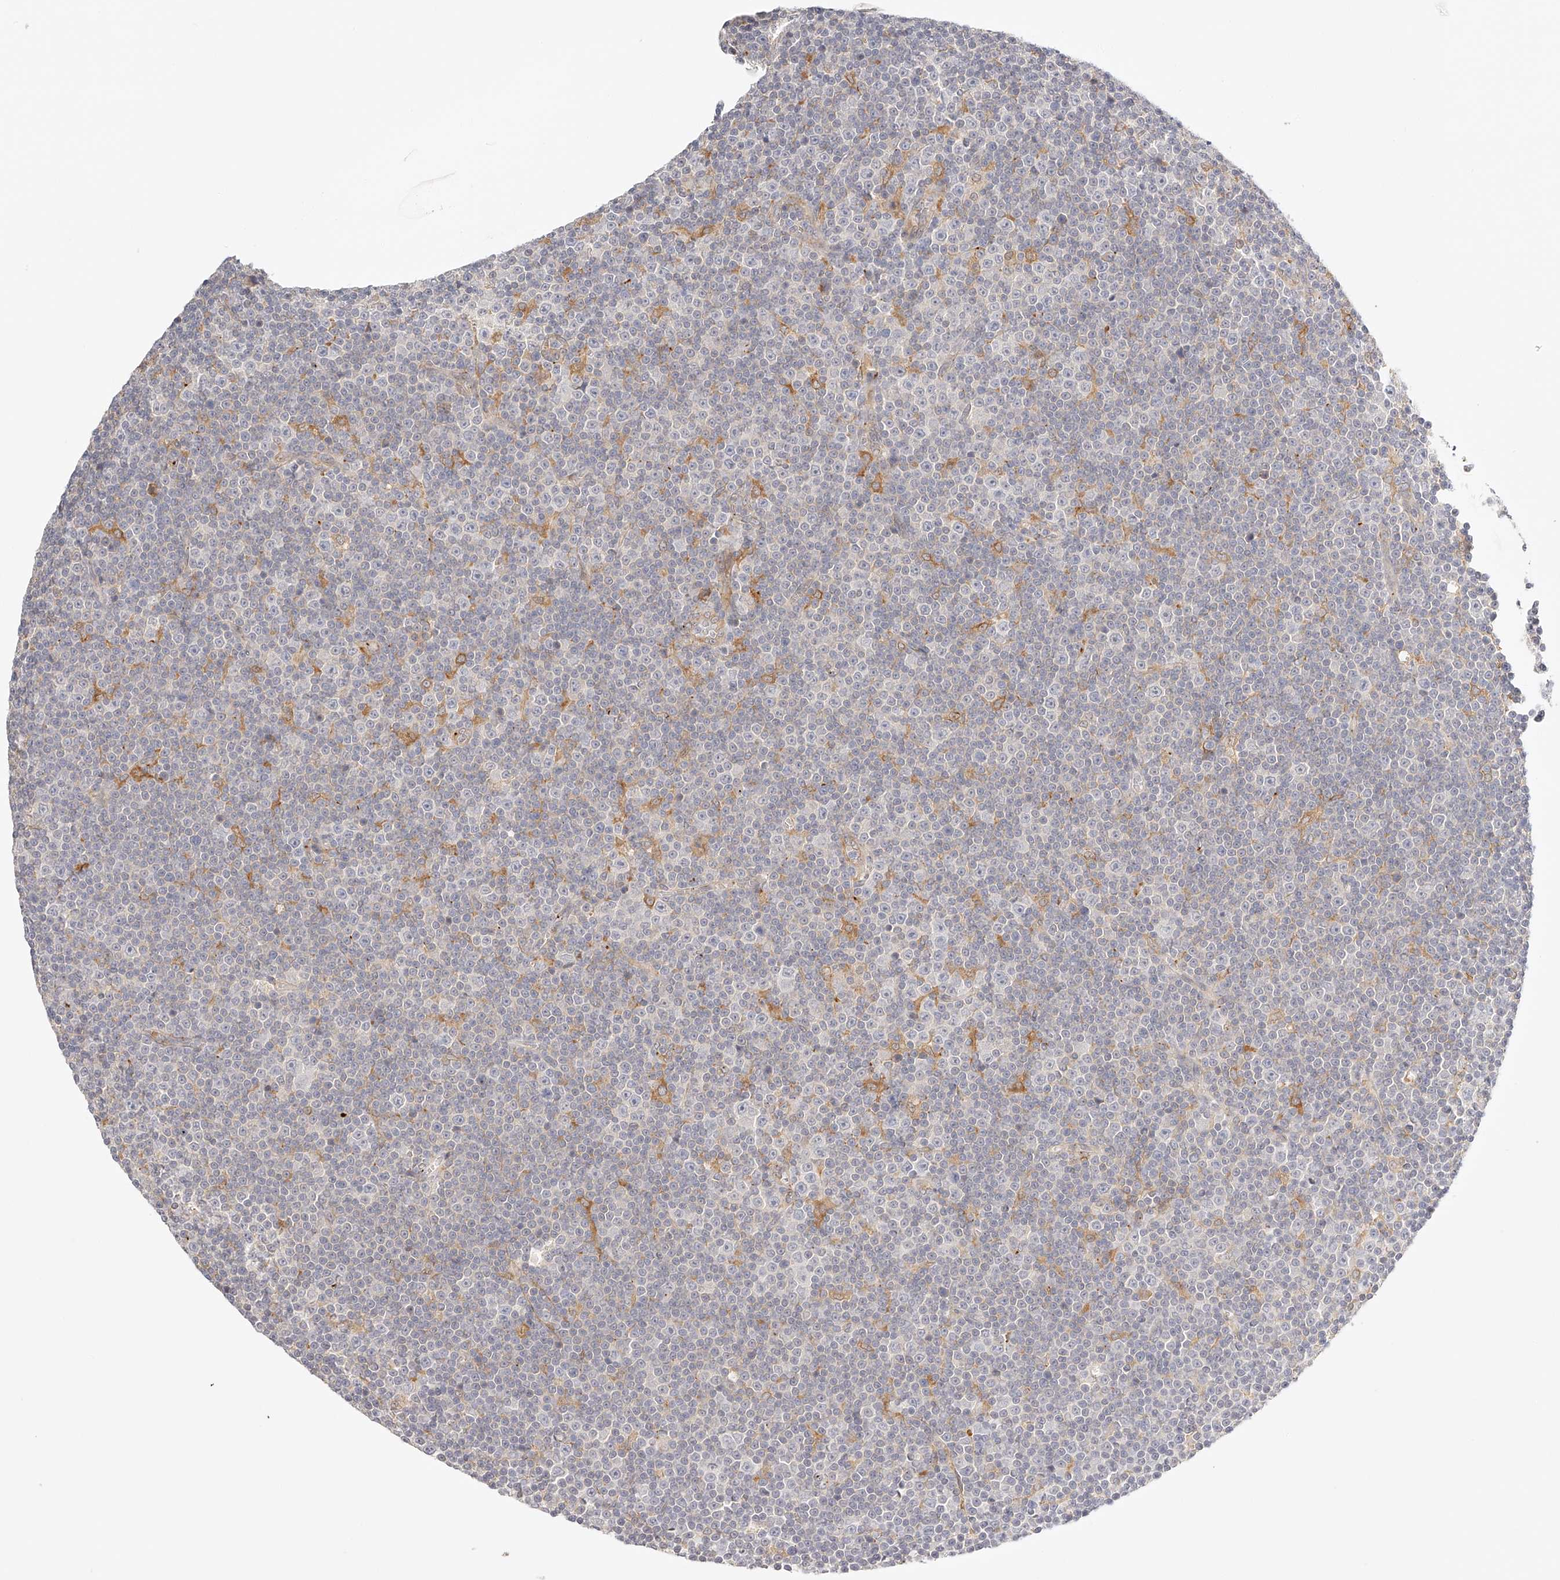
{"staining": {"intensity": "negative", "quantity": "none", "location": "none"}, "tissue": "lymphoma", "cell_type": "Tumor cells", "image_type": "cancer", "snomed": [{"axis": "morphology", "description": "Malignant lymphoma, non-Hodgkin's type, Low grade"}, {"axis": "topography", "description": "Lymph node"}], "caption": "Photomicrograph shows no significant protein positivity in tumor cells of lymphoma.", "gene": "SYNC", "patient": {"sex": "female", "age": 67}}